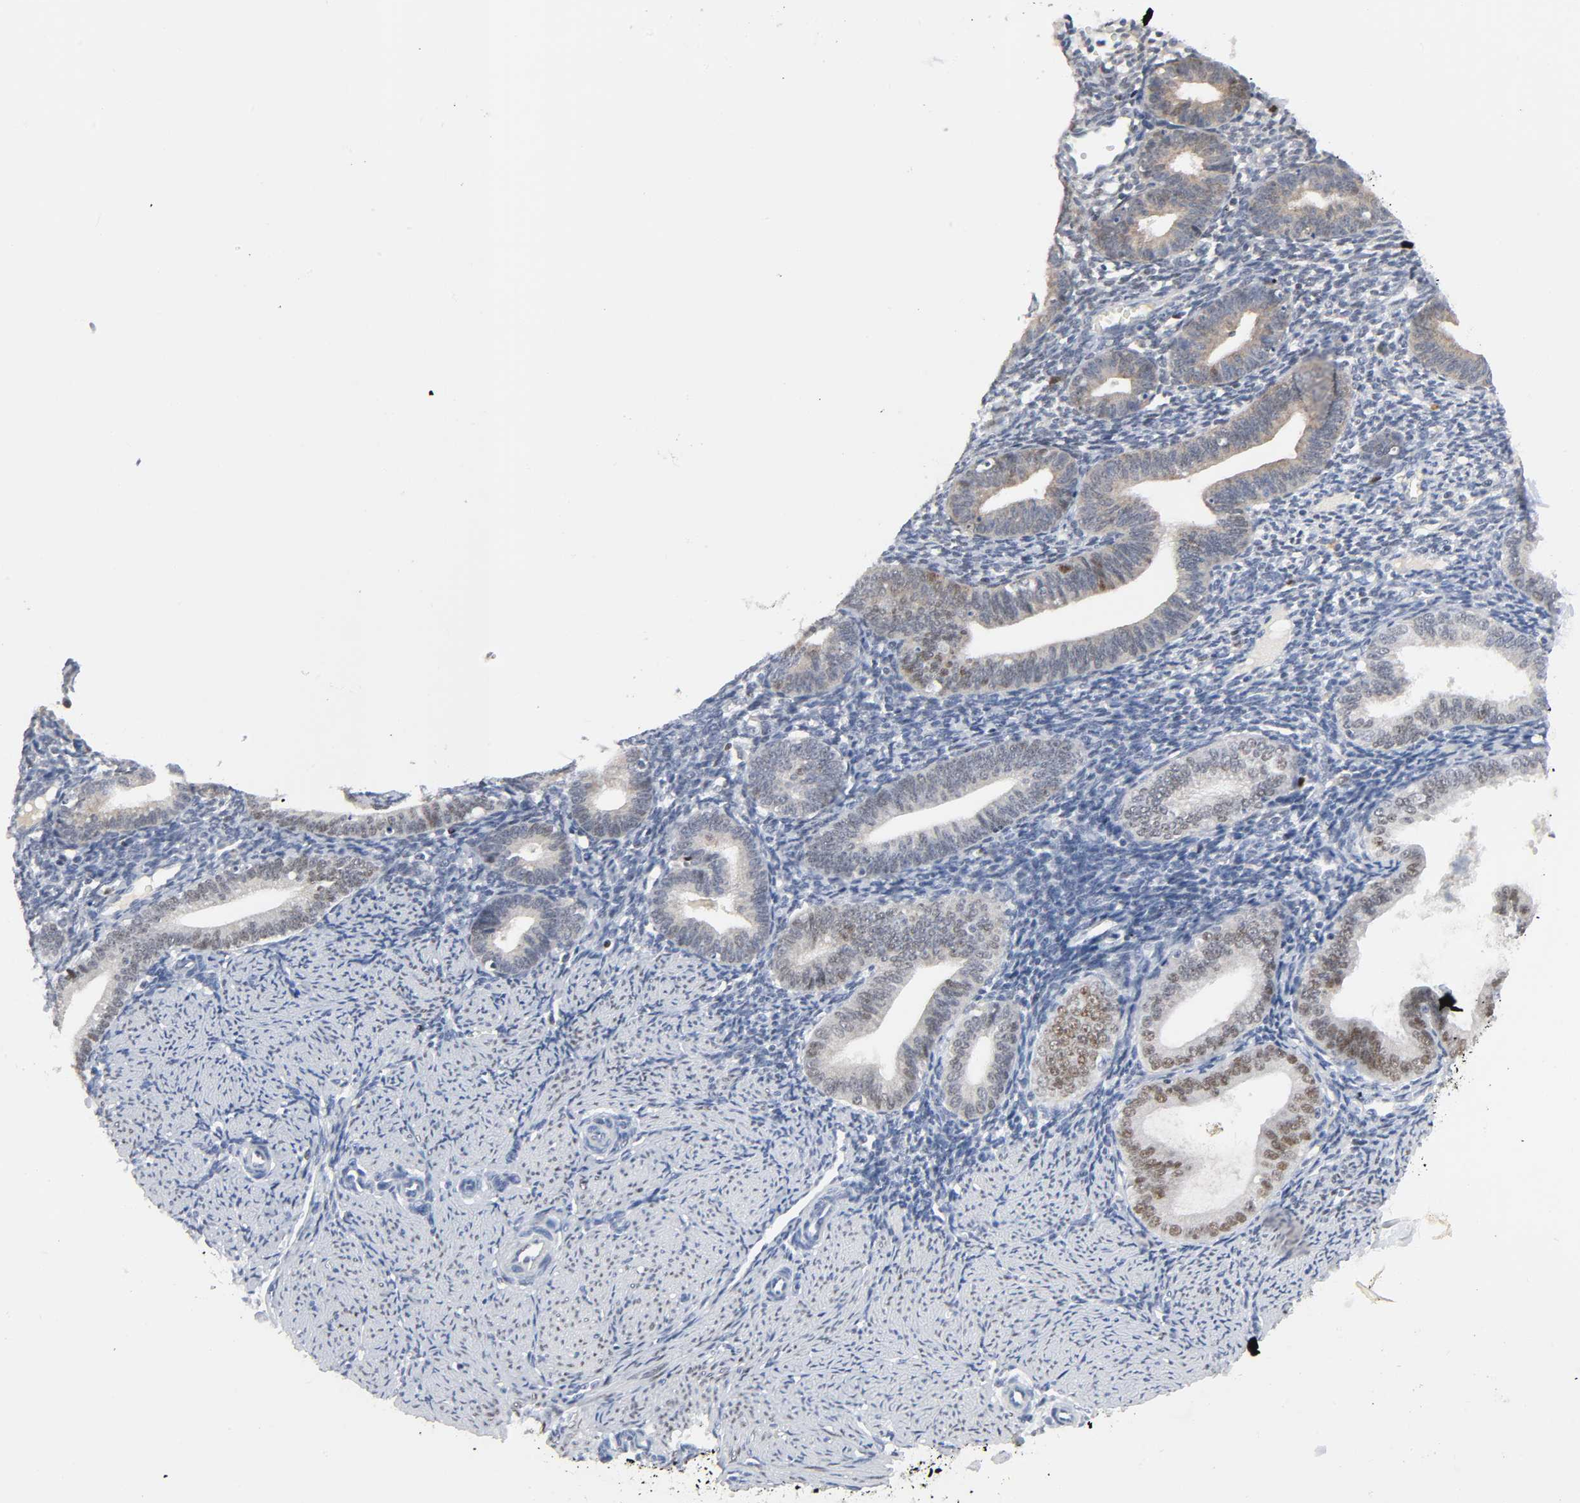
{"staining": {"intensity": "negative", "quantity": "none", "location": "none"}, "tissue": "endometrium", "cell_type": "Cells in endometrial stroma", "image_type": "normal", "snomed": [{"axis": "morphology", "description": "Normal tissue, NOS"}, {"axis": "topography", "description": "Endometrium"}], "caption": "DAB immunohistochemical staining of normal endometrium reveals no significant expression in cells in endometrial stroma. (Brightfield microscopy of DAB (3,3'-diaminobenzidine) IHC at high magnification).", "gene": "WEE1", "patient": {"sex": "female", "age": 61}}